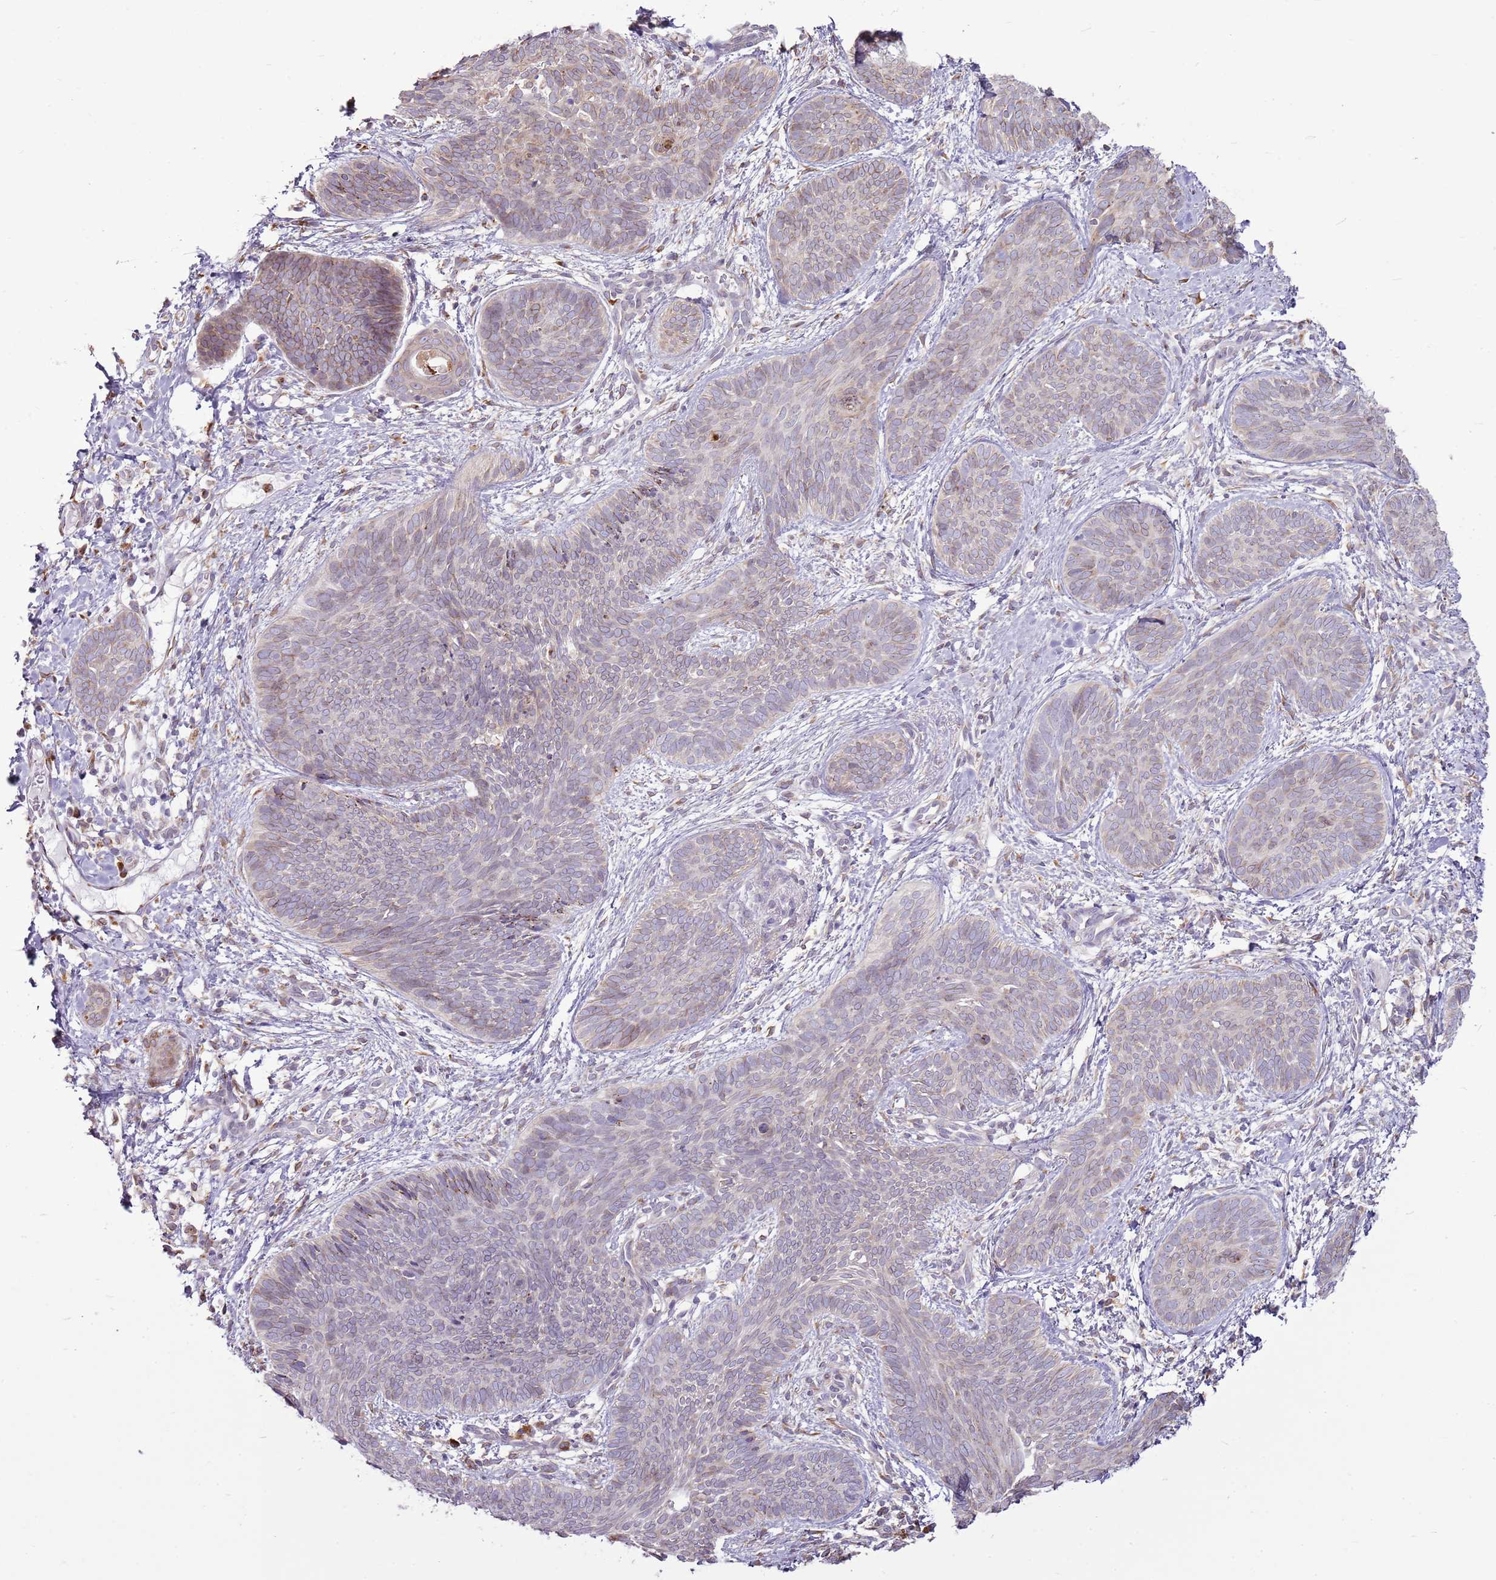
{"staining": {"intensity": "weak", "quantity": "<25%", "location": "cytoplasmic/membranous"}, "tissue": "skin cancer", "cell_type": "Tumor cells", "image_type": "cancer", "snomed": [{"axis": "morphology", "description": "Basal cell carcinoma"}, {"axis": "topography", "description": "Skin"}], "caption": "Tumor cells are negative for brown protein staining in skin cancer (basal cell carcinoma).", "gene": "TMED10", "patient": {"sex": "female", "age": 81}}